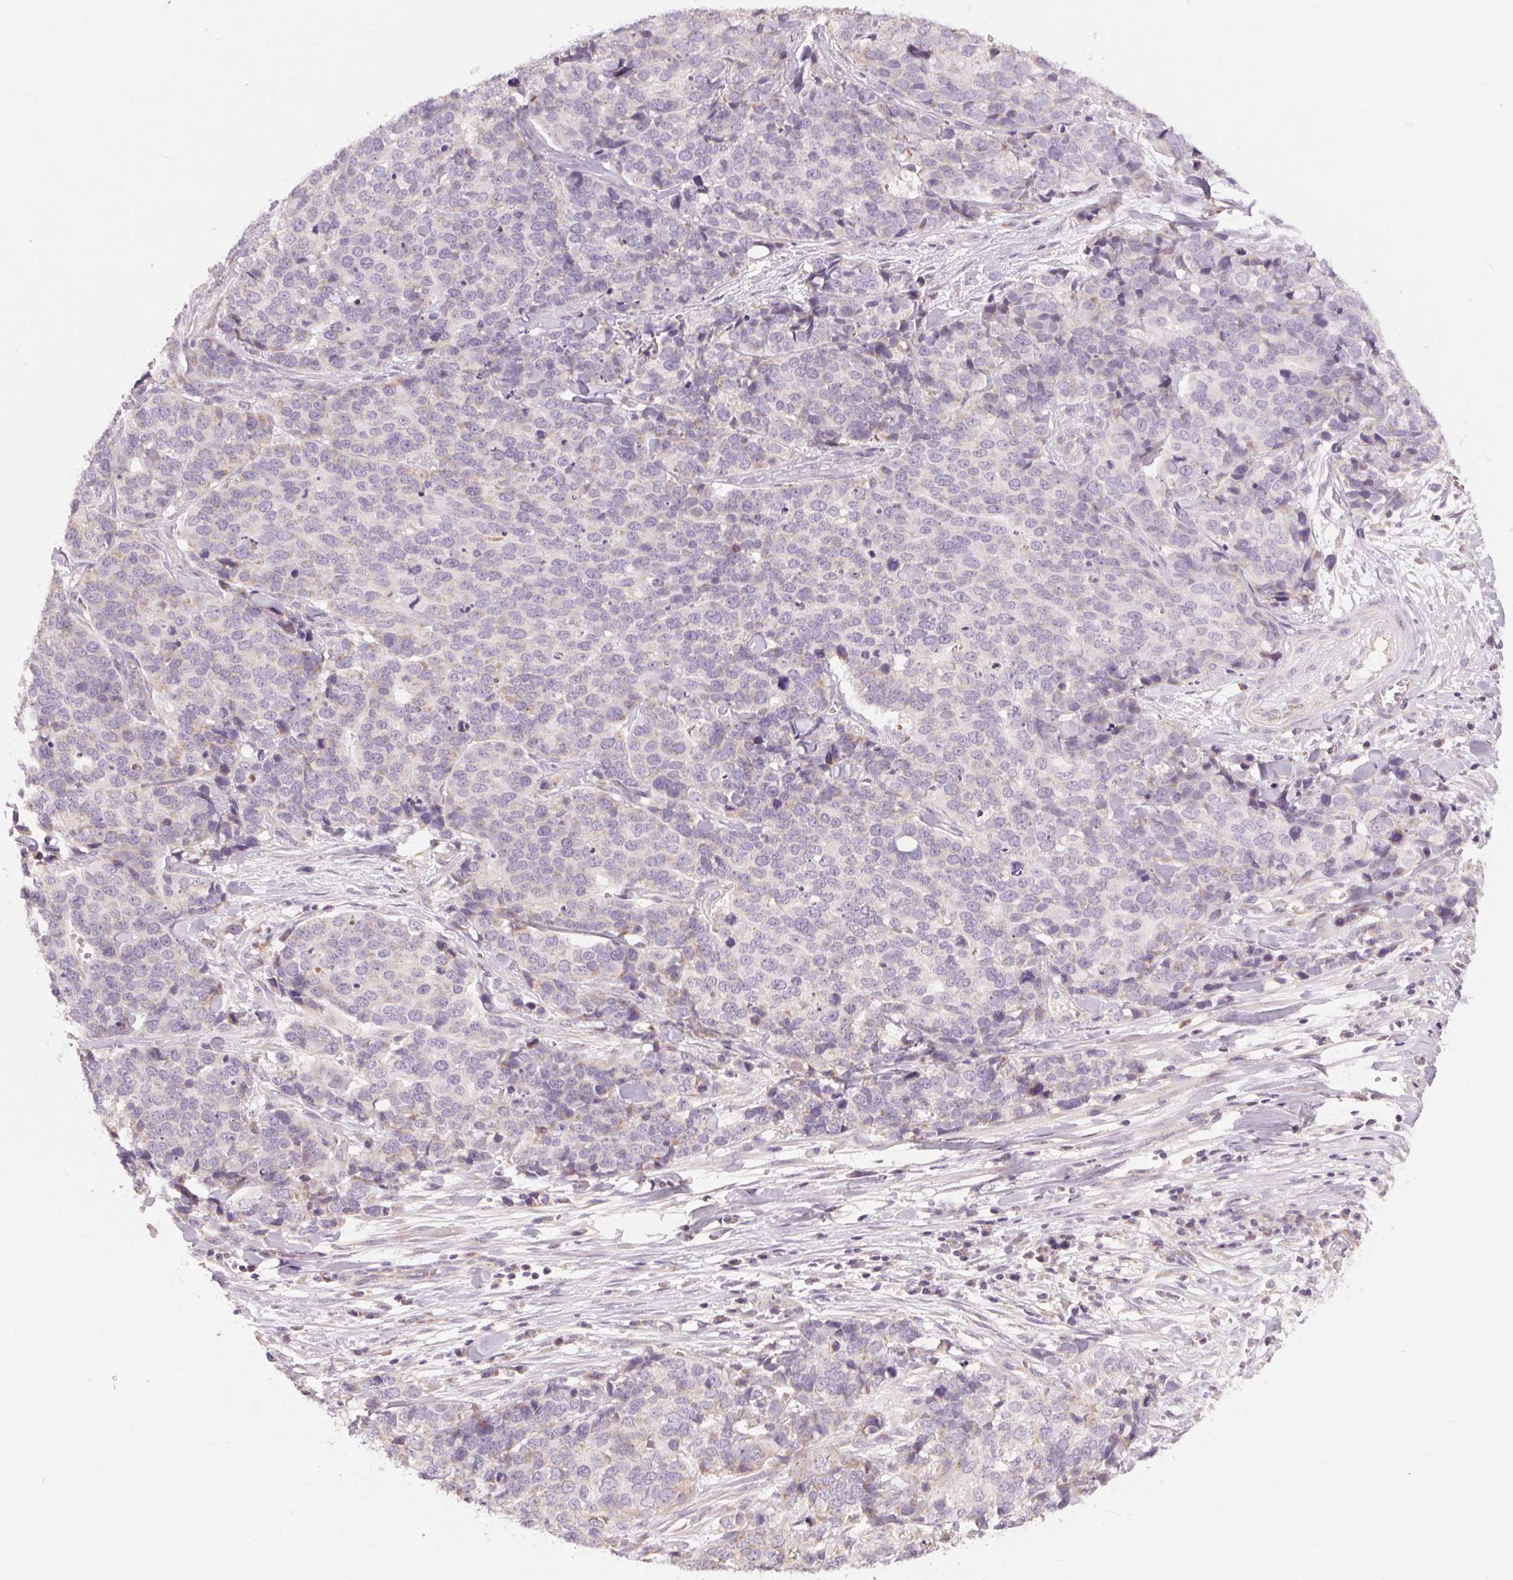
{"staining": {"intensity": "moderate", "quantity": "25%-75%", "location": "cytoplasmic/membranous"}, "tissue": "ovarian cancer", "cell_type": "Tumor cells", "image_type": "cancer", "snomed": [{"axis": "morphology", "description": "Carcinoma, endometroid"}, {"axis": "topography", "description": "Ovary"}], "caption": "Human ovarian cancer stained with a brown dye demonstrates moderate cytoplasmic/membranous positive staining in approximately 25%-75% of tumor cells.", "gene": "COX6A1", "patient": {"sex": "female", "age": 65}}